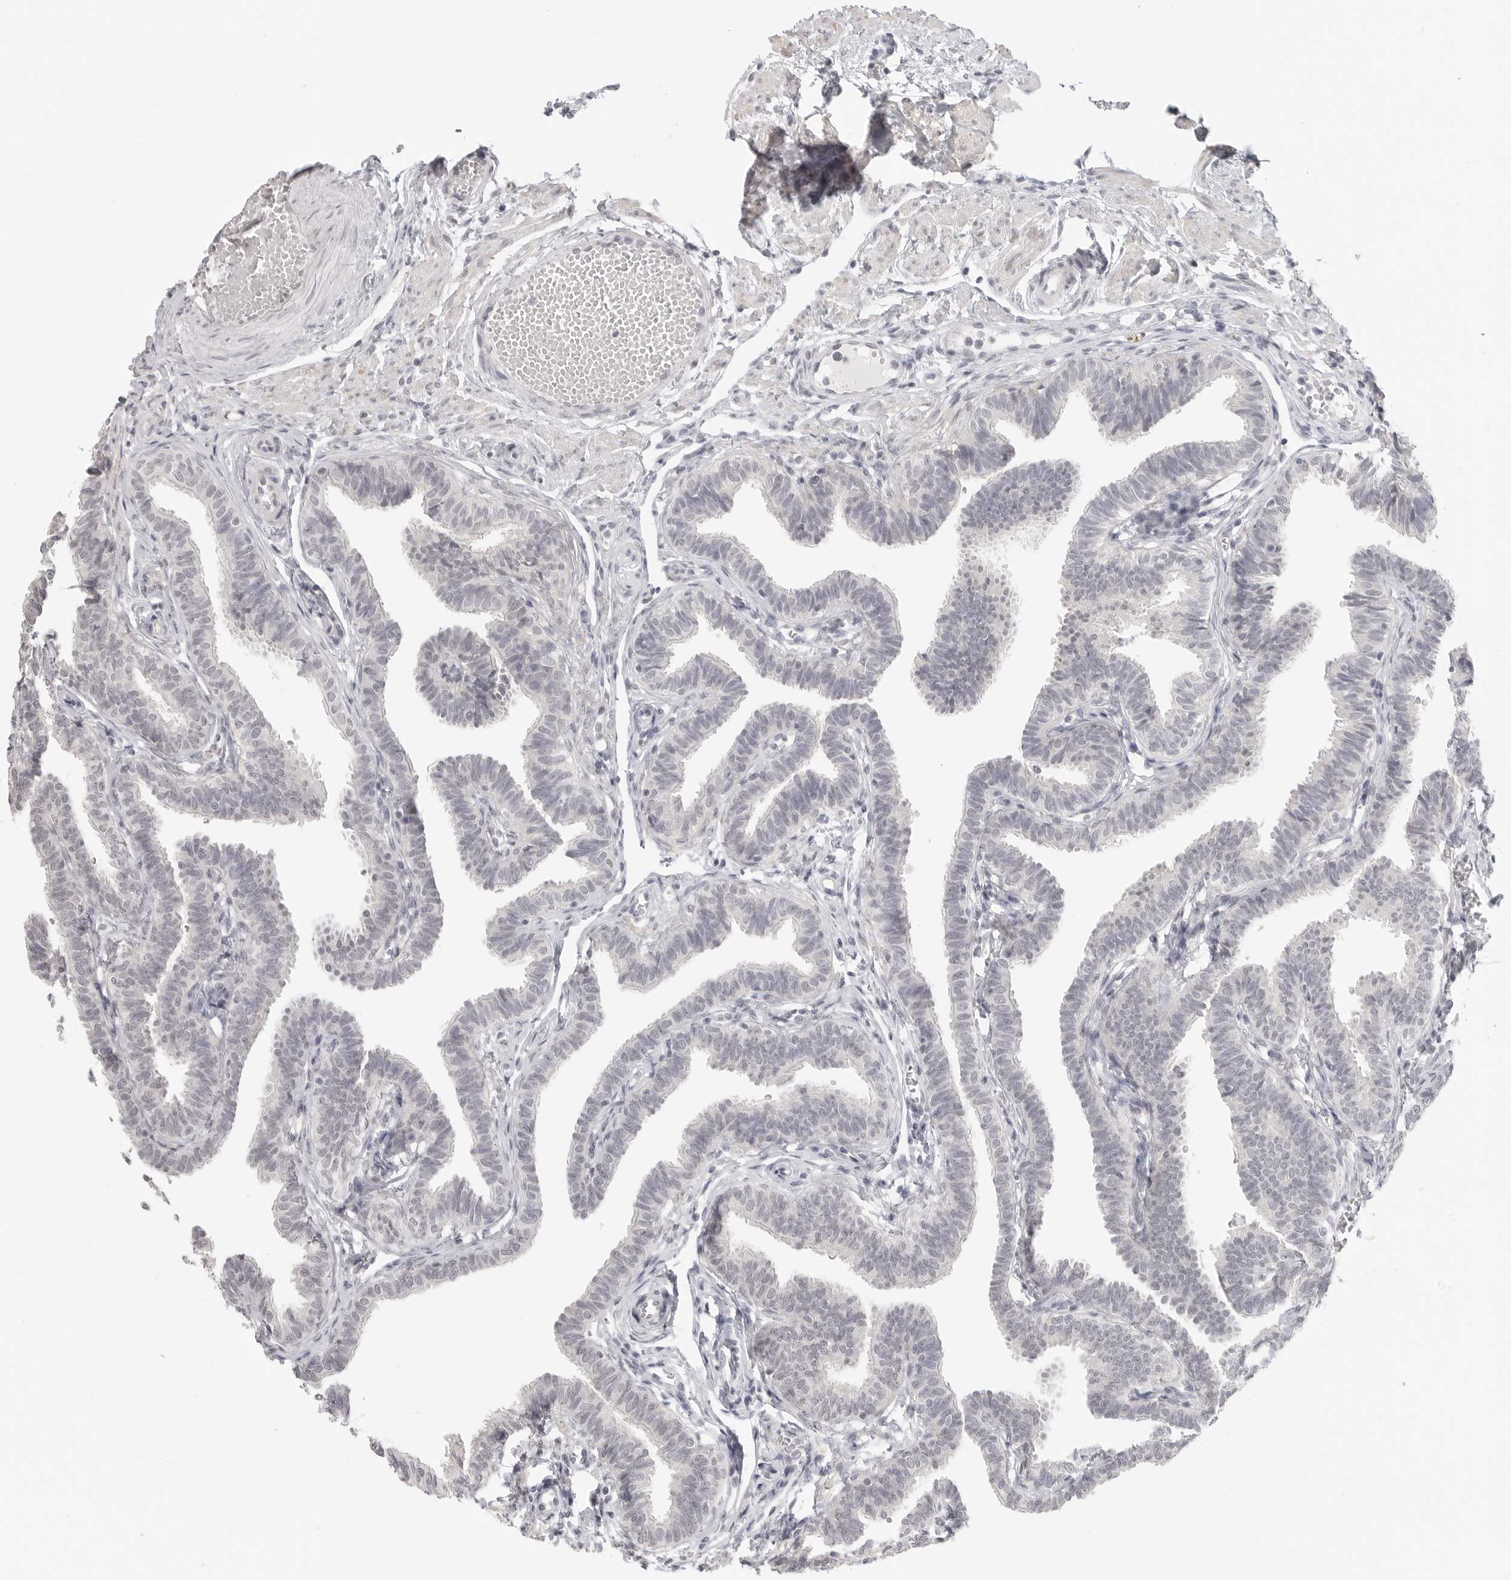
{"staining": {"intensity": "negative", "quantity": "none", "location": "none"}, "tissue": "fallopian tube", "cell_type": "Glandular cells", "image_type": "normal", "snomed": [{"axis": "morphology", "description": "Normal tissue, NOS"}, {"axis": "topography", "description": "Fallopian tube"}, {"axis": "topography", "description": "Ovary"}], "caption": "Immunohistochemical staining of normal human fallopian tube demonstrates no significant staining in glandular cells. The staining was performed using DAB (3,3'-diaminobenzidine) to visualize the protein expression in brown, while the nuclei were stained in blue with hematoxylin (Magnification: 20x).", "gene": "KLK11", "patient": {"sex": "female", "age": 23}}